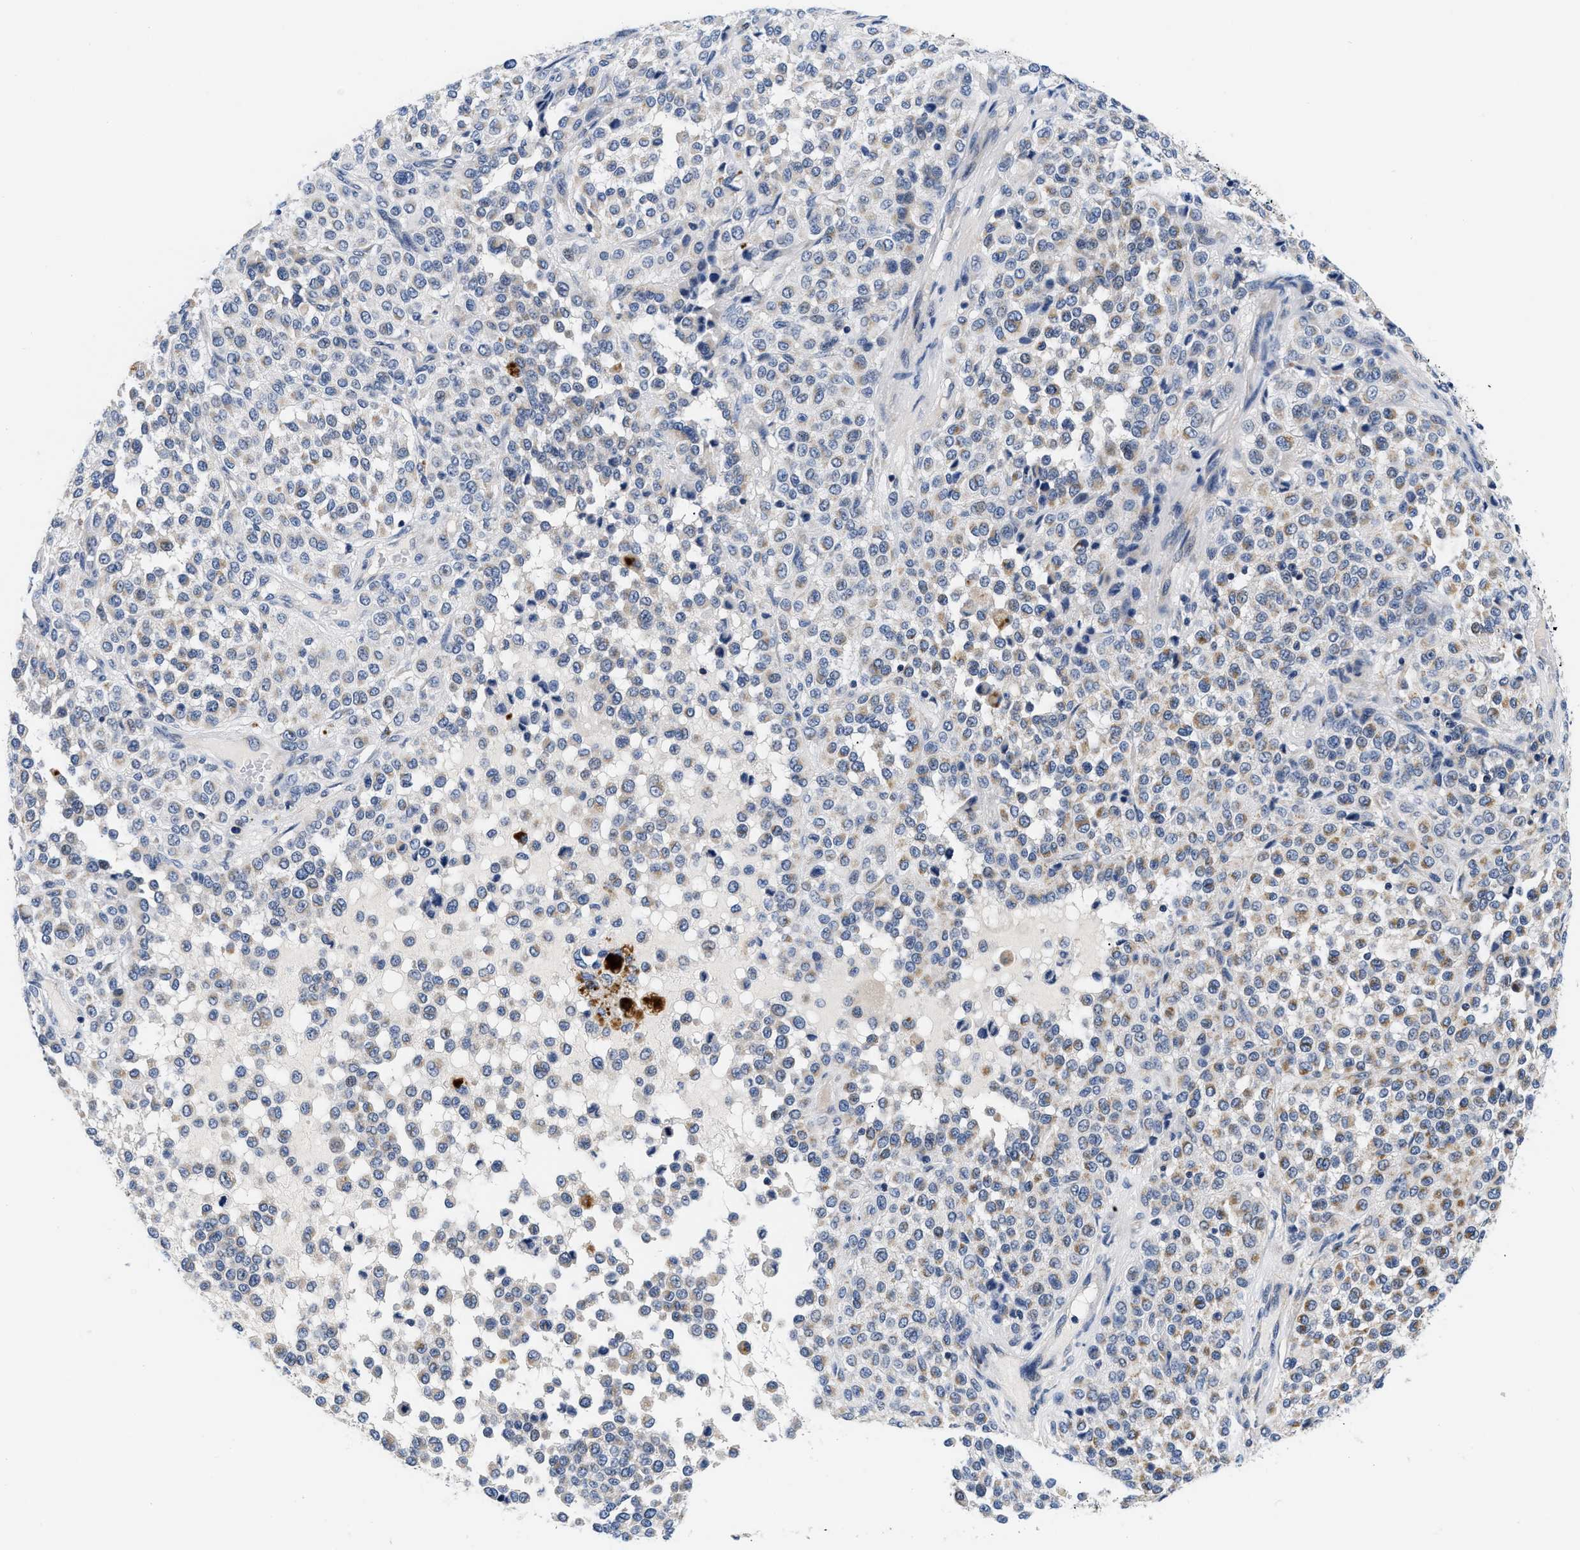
{"staining": {"intensity": "negative", "quantity": "none", "location": "none"}, "tissue": "melanoma", "cell_type": "Tumor cells", "image_type": "cancer", "snomed": [{"axis": "morphology", "description": "Malignant melanoma, Metastatic site"}, {"axis": "topography", "description": "Pancreas"}], "caption": "Histopathology image shows no significant protein positivity in tumor cells of melanoma.", "gene": "PDP1", "patient": {"sex": "female", "age": 30}}